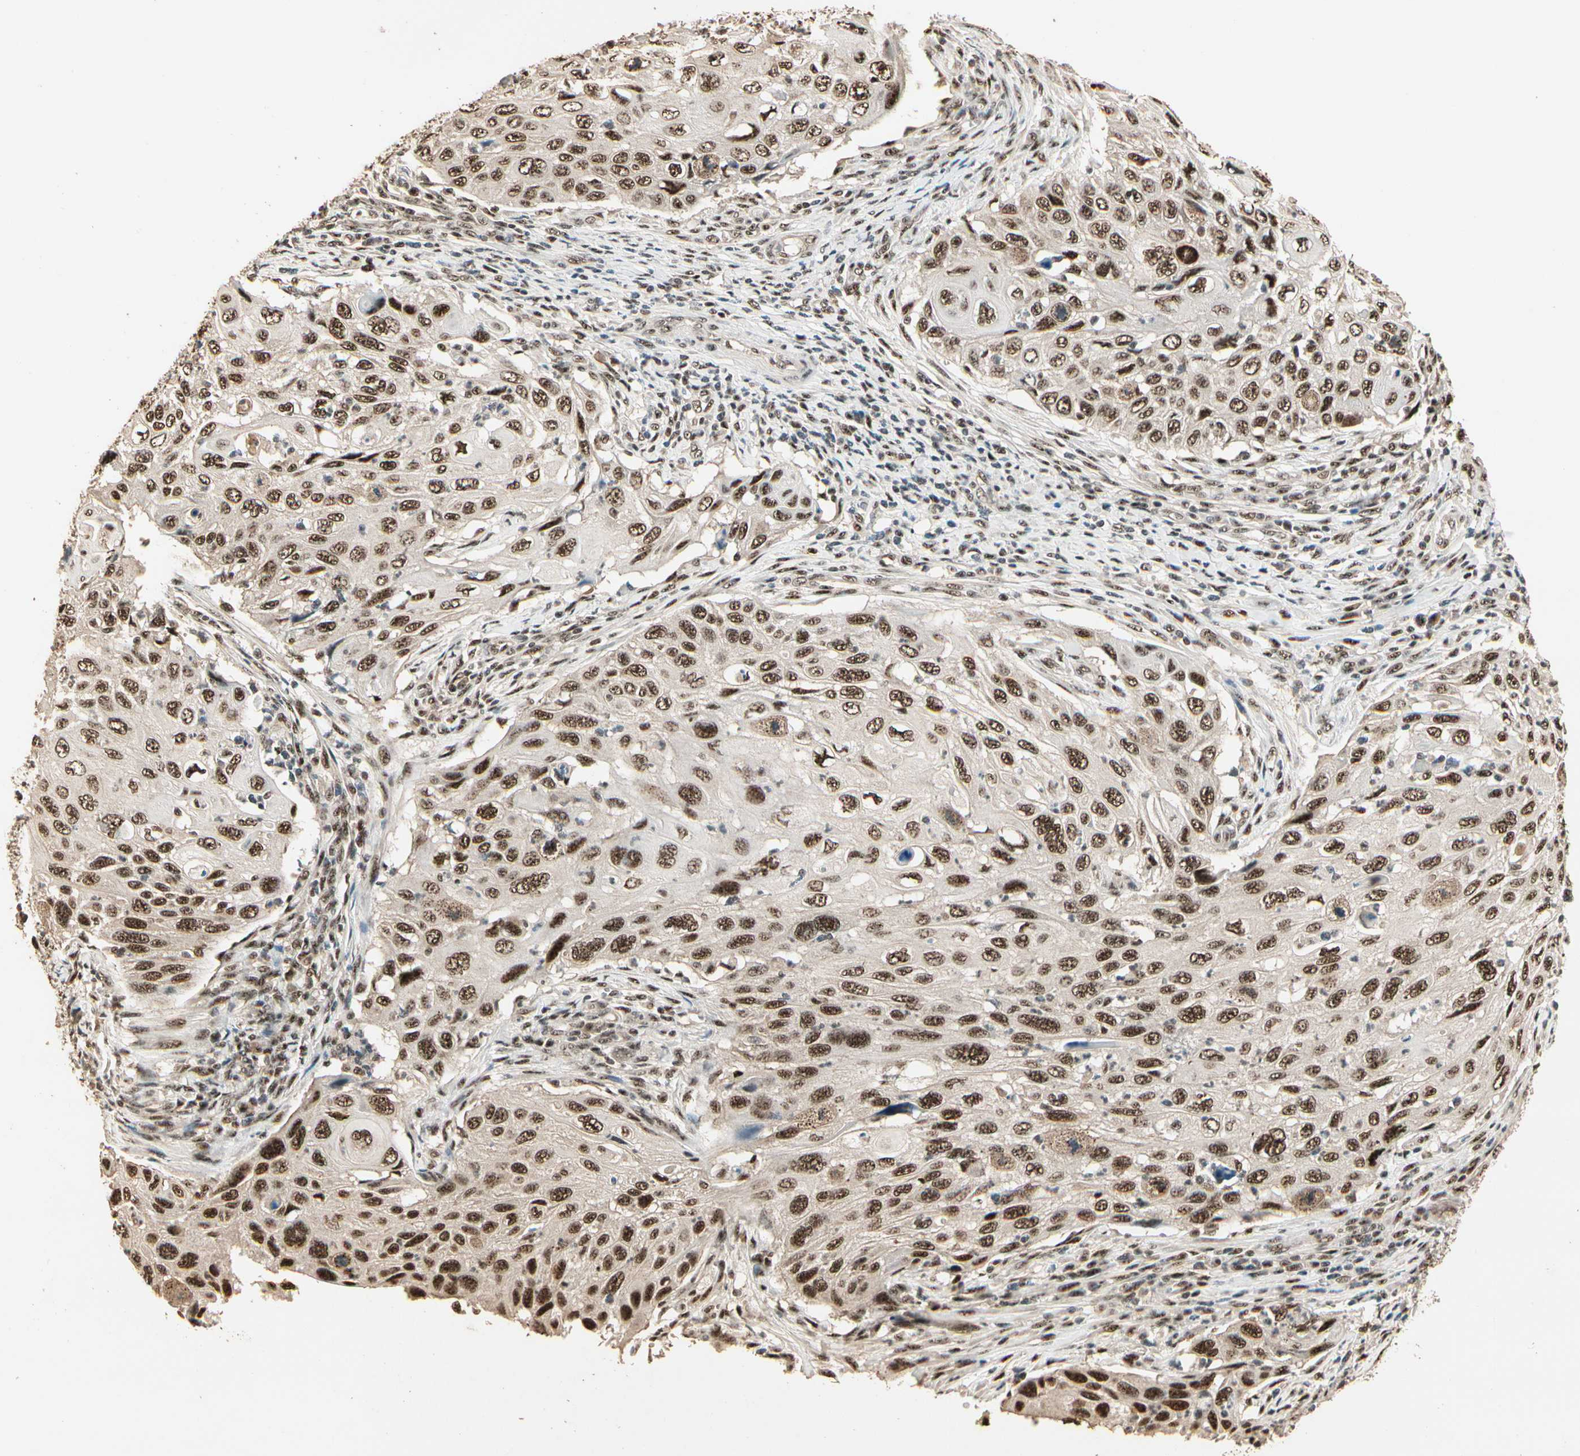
{"staining": {"intensity": "moderate", "quantity": ">75%", "location": "cytoplasmic/membranous,nuclear"}, "tissue": "cervical cancer", "cell_type": "Tumor cells", "image_type": "cancer", "snomed": [{"axis": "morphology", "description": "Squamous cell carcinoma, NOS"}, {"axis": "topography", "description": "Cervix"}], "caption": "The image reveals immunohistochemical staining of cervical squamous cell carcinoma. There is moderate cytoplasmic/membranous and nuclear expression is appreciated in approximately >75% of tumor cells. (DAB (3,3'-diaminobenzidine) IHC, brown staining for protein, blue staining for nuclei).", "gene": "RBM25", "patient": {"sex": "female", "age": 70}}